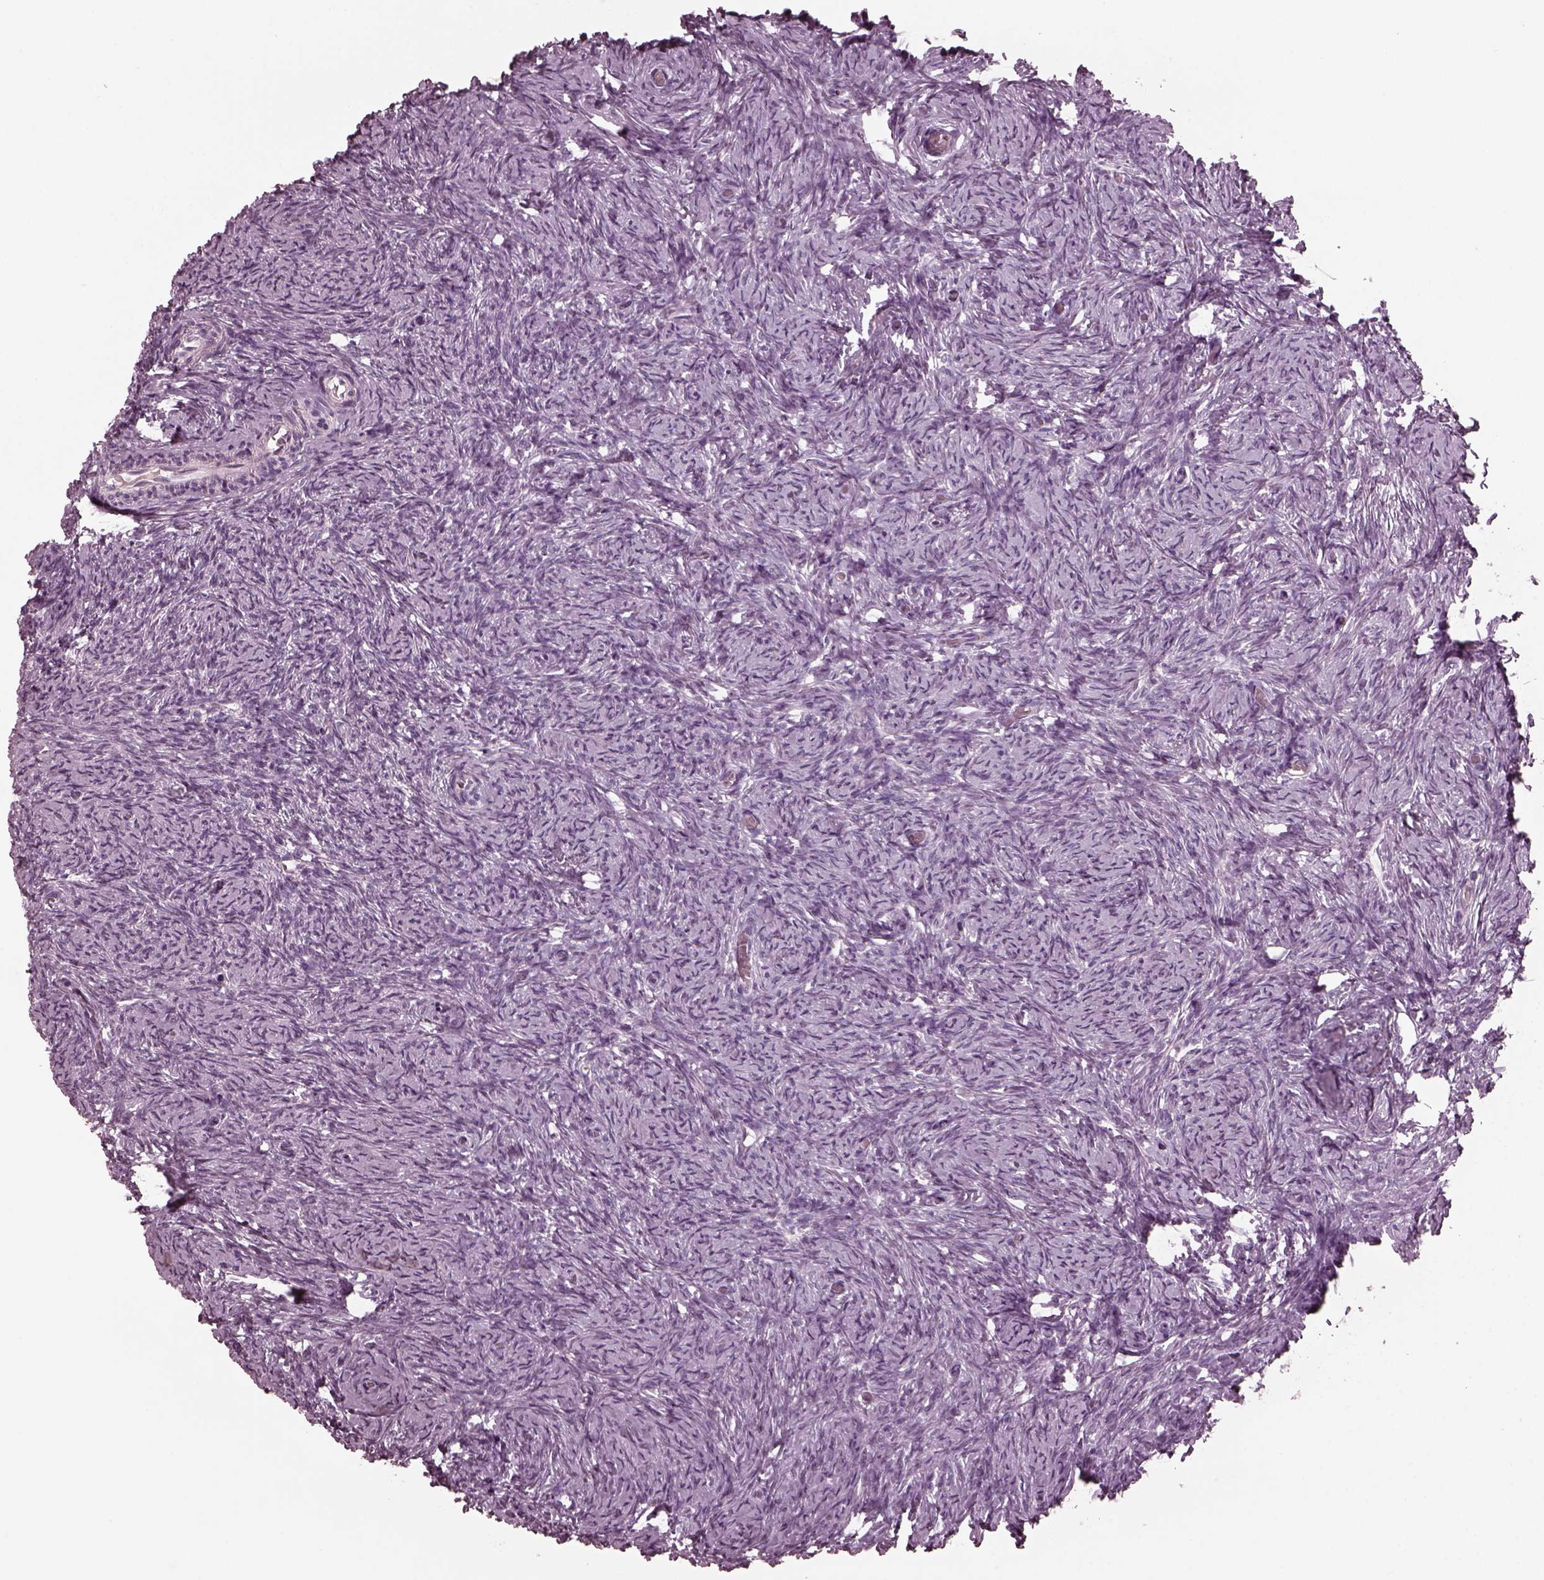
{"staining": {"intensity": "negative", "quantity": "none", "location": "none"}, "tissue": "ovary", "cell_type": "Ovarian stroma cells", "image_type": "normal", "snomed": [{"axis": "morphology", "description": "Normal tissue, NOS"}, {"axis": "topography", "description": "Ovary"}], "caption": "High magnification brightfield microscopy of normal ovary stained with DAB (3,3'-diaminobenzidine) (brown) and counterstained with hematoxylin (blue): ovarian stroma cells show no significant expression.", "gene": "CGA", "patient": {"sex": "female", "age": 39}}